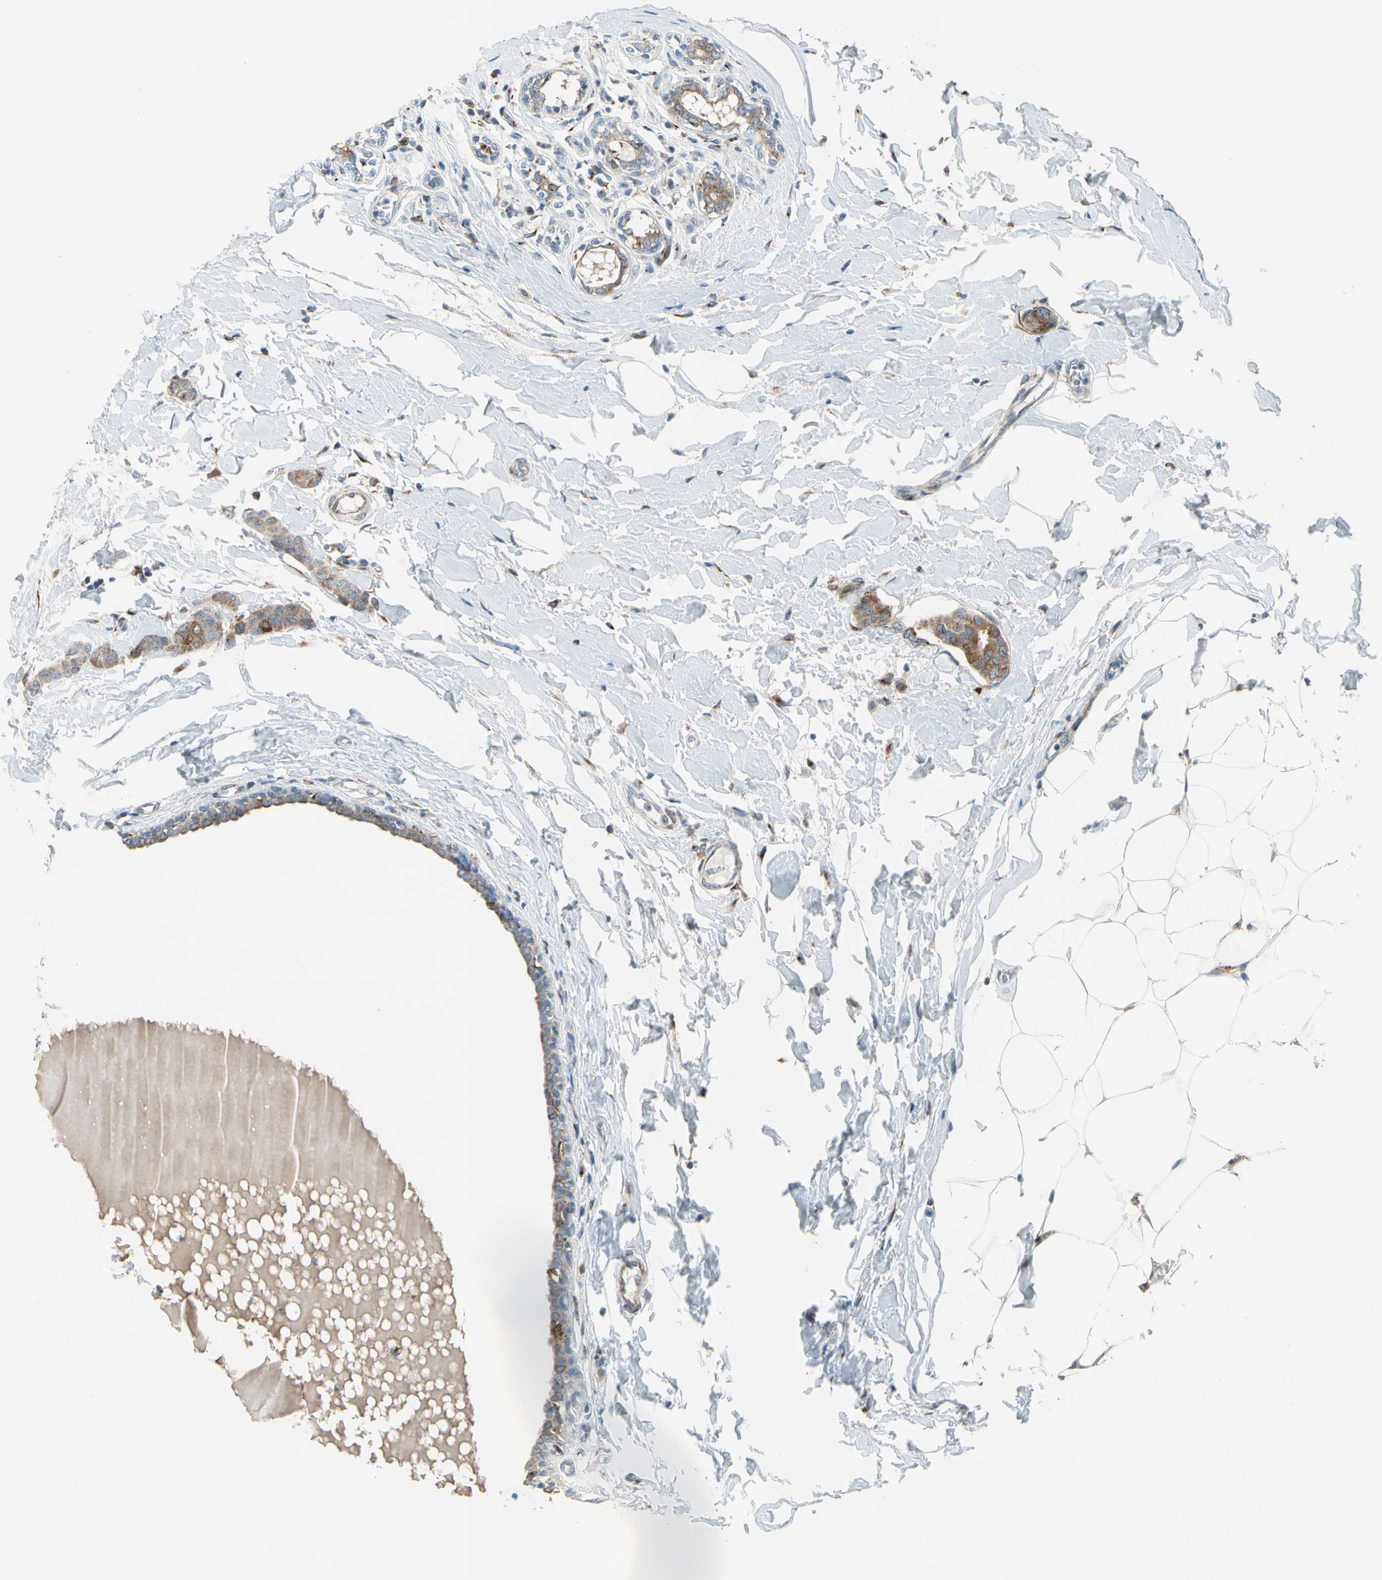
{"staining": {"intensity": "moderate", "quantity": ">75%", "location": "cytoplasmic/membranous"}, "tissue": "breast cancer", "cell_type": "Tumor cells", "image_type": "cancer", "snomed": [{"axis": "morphology", "description": "Normal tissue, NOS"}, {"axis": "morphology", "description": "Duct carcinoma"}, {"axis": "topography", "description": "Breast"}], "caption": "Immunohistochemical staining of human breast cancer exhibits medium levels of moderate cytoplasmic/membranous protein expression in about >75% of tumor cells.", "gene": "NUCB1", "patient": {"sex": "female", "age": 40}}